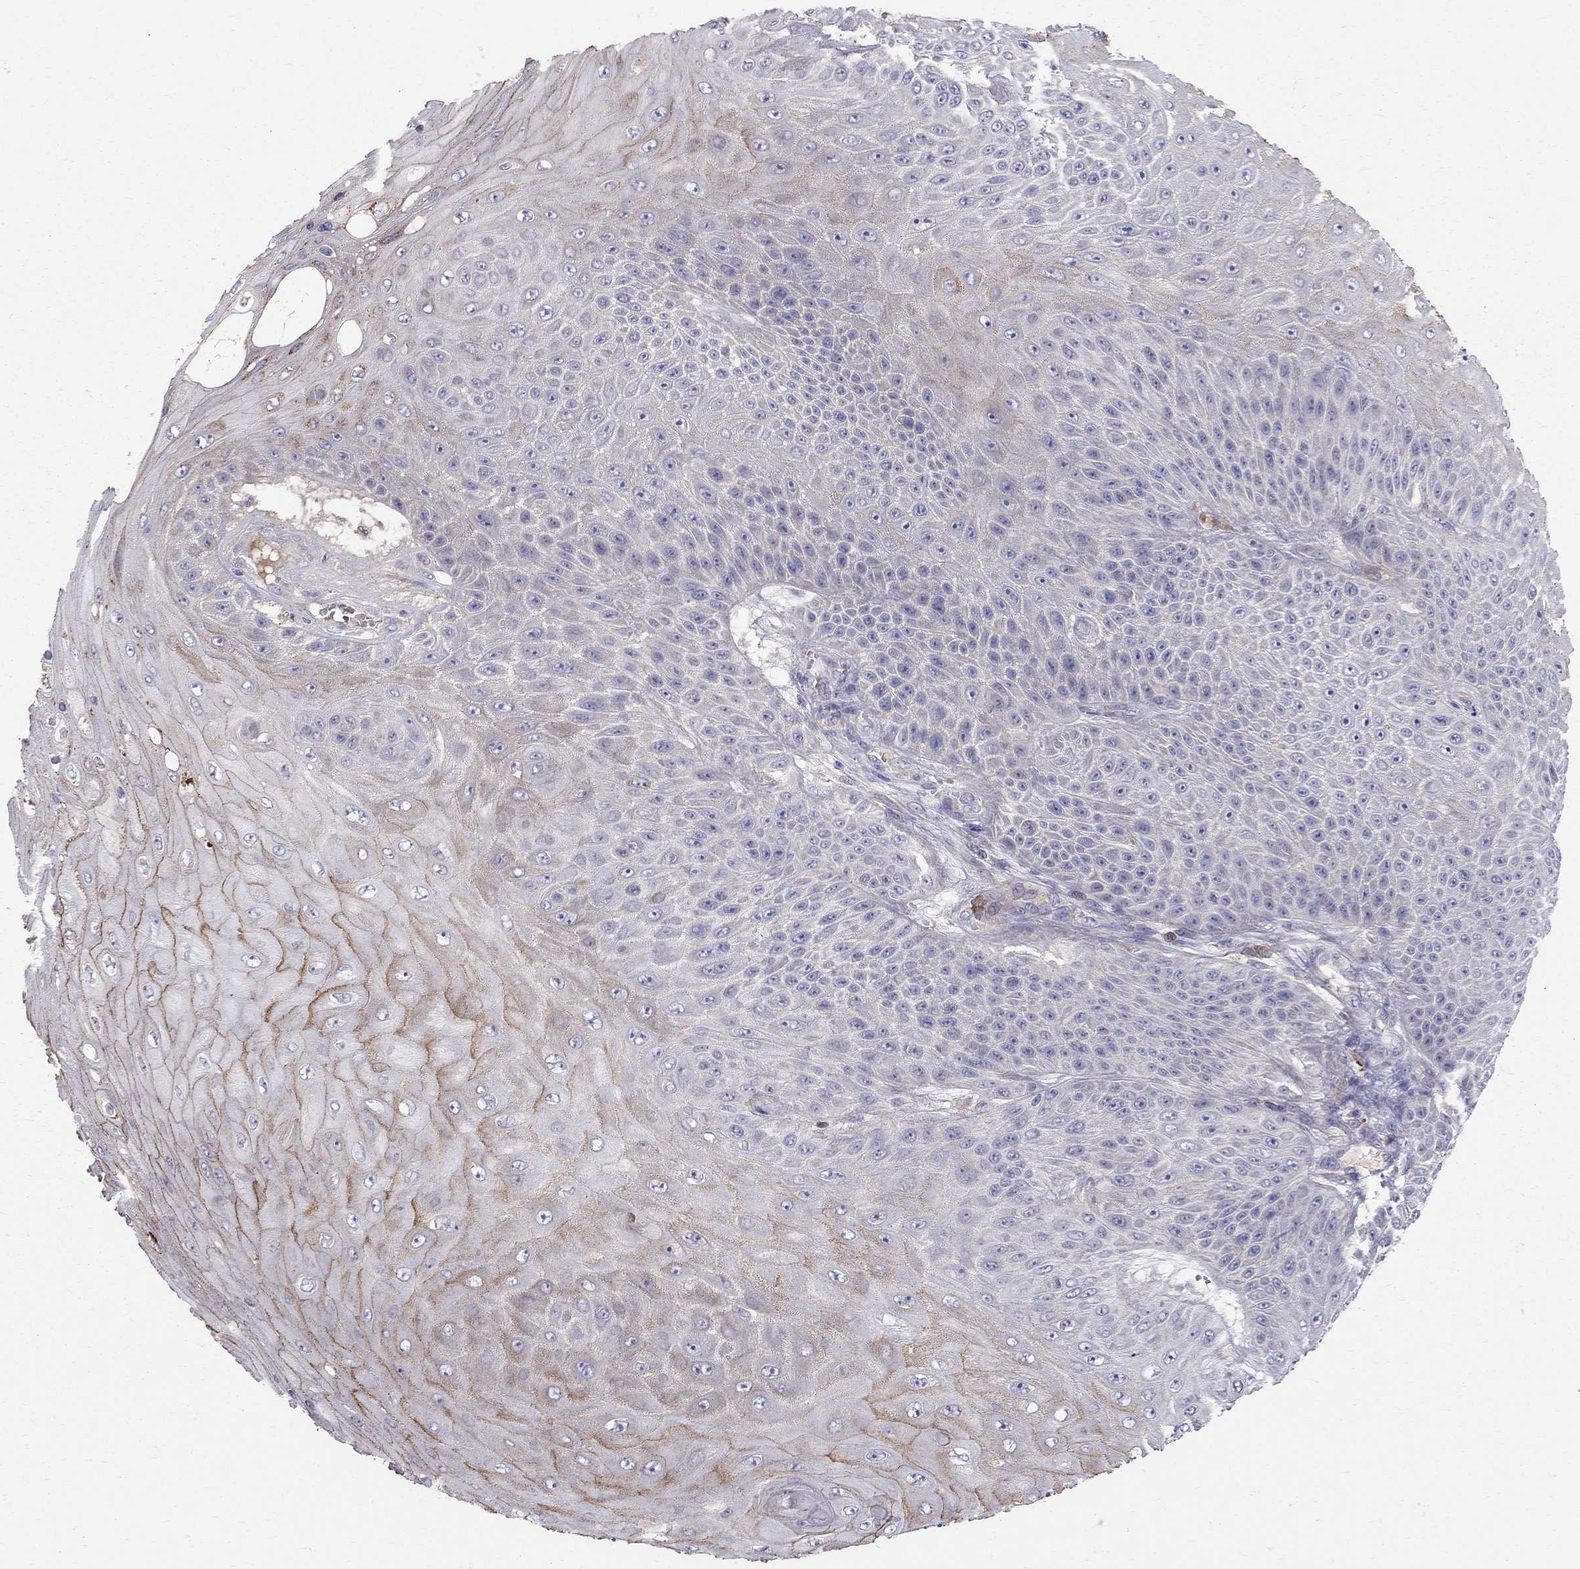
{"staining": {"intensity": "strong", "quantity": "<25%", "location": "cytoplasmic/membranous"}, "tissue": "skin cancer", "cell_type": "Tumor cells", "image_type": "cancer", "snomed": [{"axis": "morphology", "description": "Squamous cell carcinoma, NOS"}, {"axis": "topography", "description": "Skin"}], "caption": "Immunohistochemical staining of human skin squamous cell carcinoma reveals medium levels of strong cytoplasmic/membranous staining in about <25% of tumor cells.", "gene": "PIK3CG", "patient": {"sex": "male", "age": 62}}